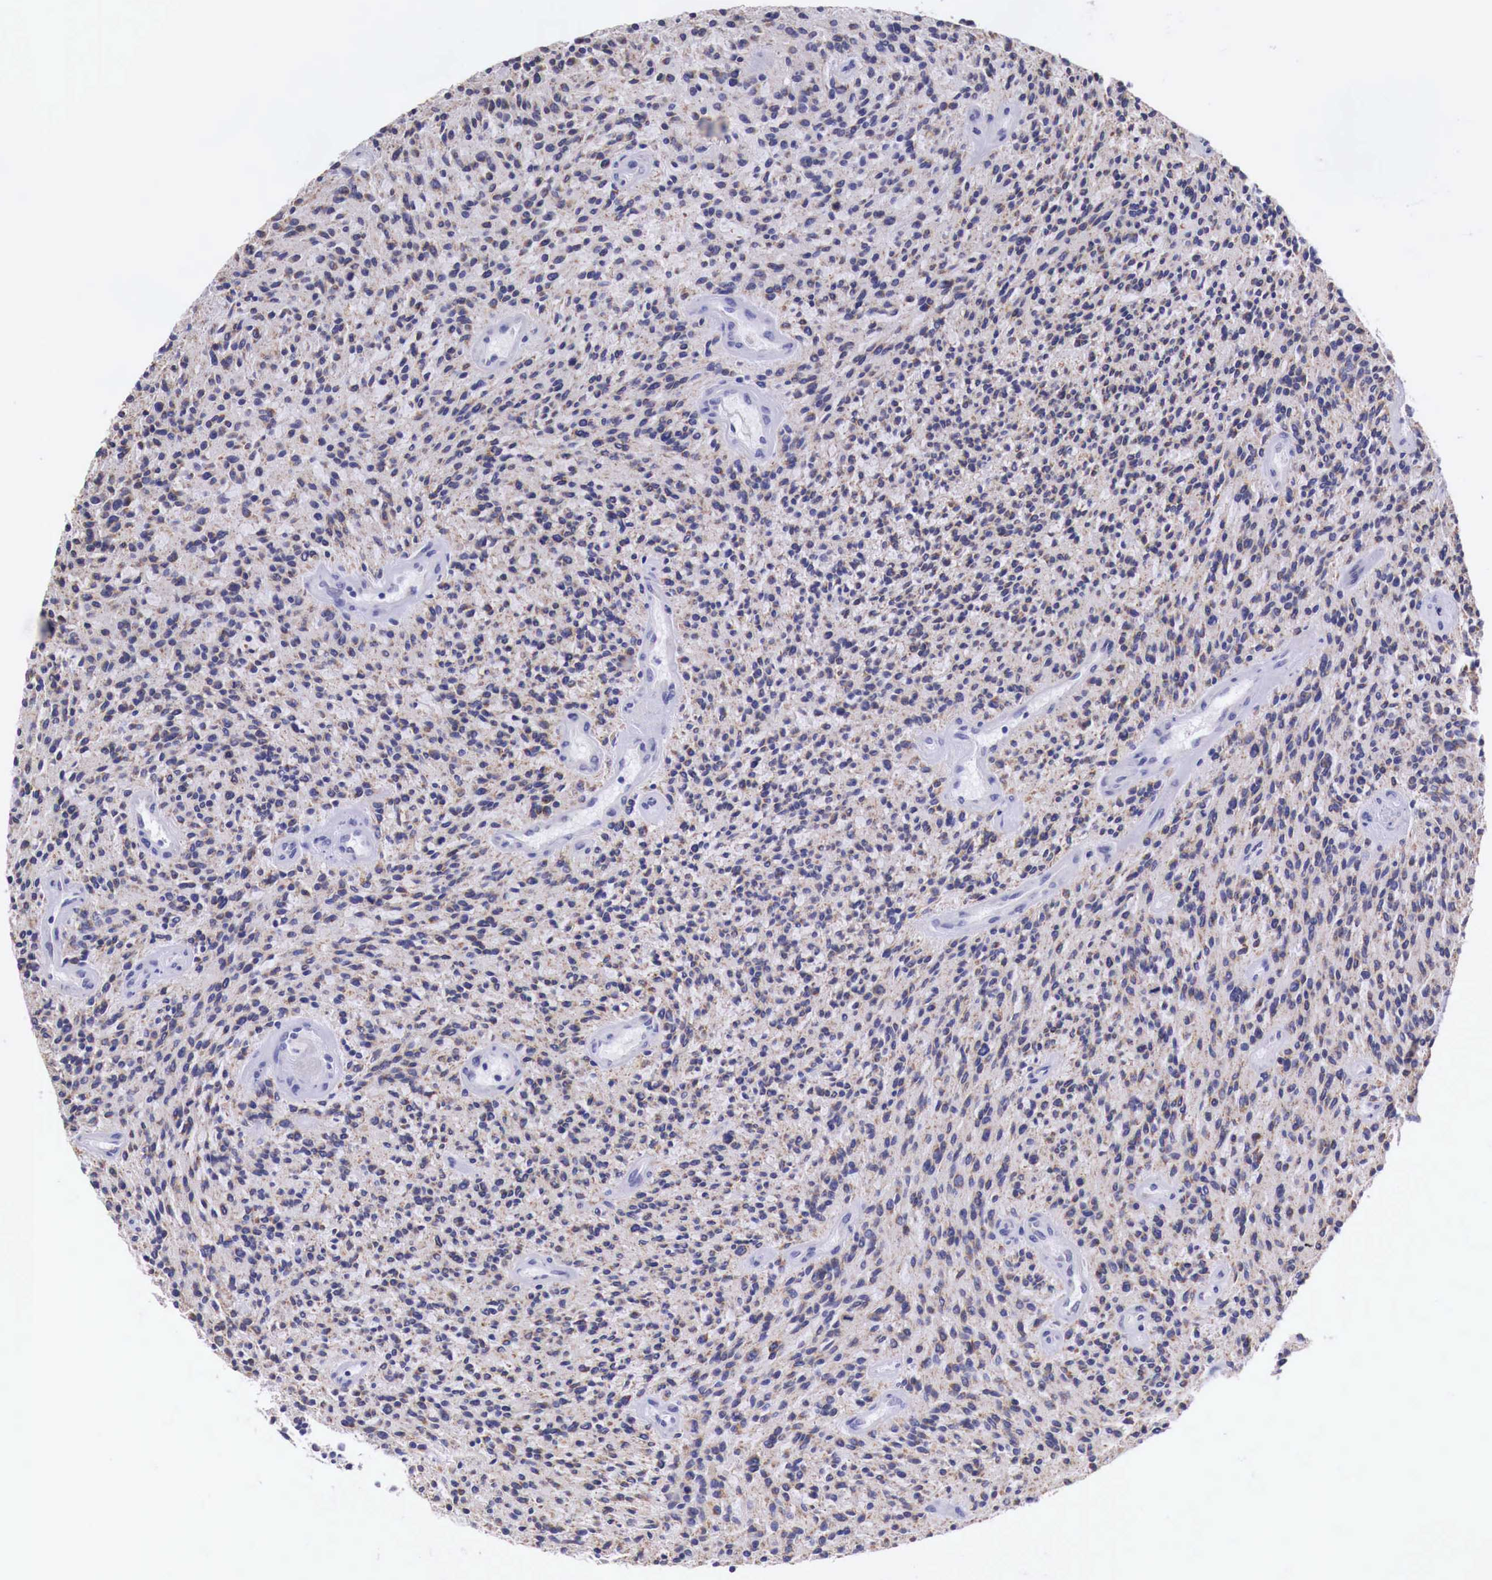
{"staining": {"intensity": "weak", "quantity": "25%-75%", "location": "cytoplasmic/membranous"}, "tissue": "glioma", "cell_type": "Tumor cells", "image_type": "cancer", "snomed": [{"axis": "morphology", "description": "Glioma, malignant, High grade"}, {"axis": "topography", "description": "Brain"}], "caption": "Glioma stained with a brown dye shows weak cytoplasmic/membranous positive staining in approximately 25%-75% of tumor cells.", "gene": "NREP", "patient": {"sex": "female", "age": 13}}